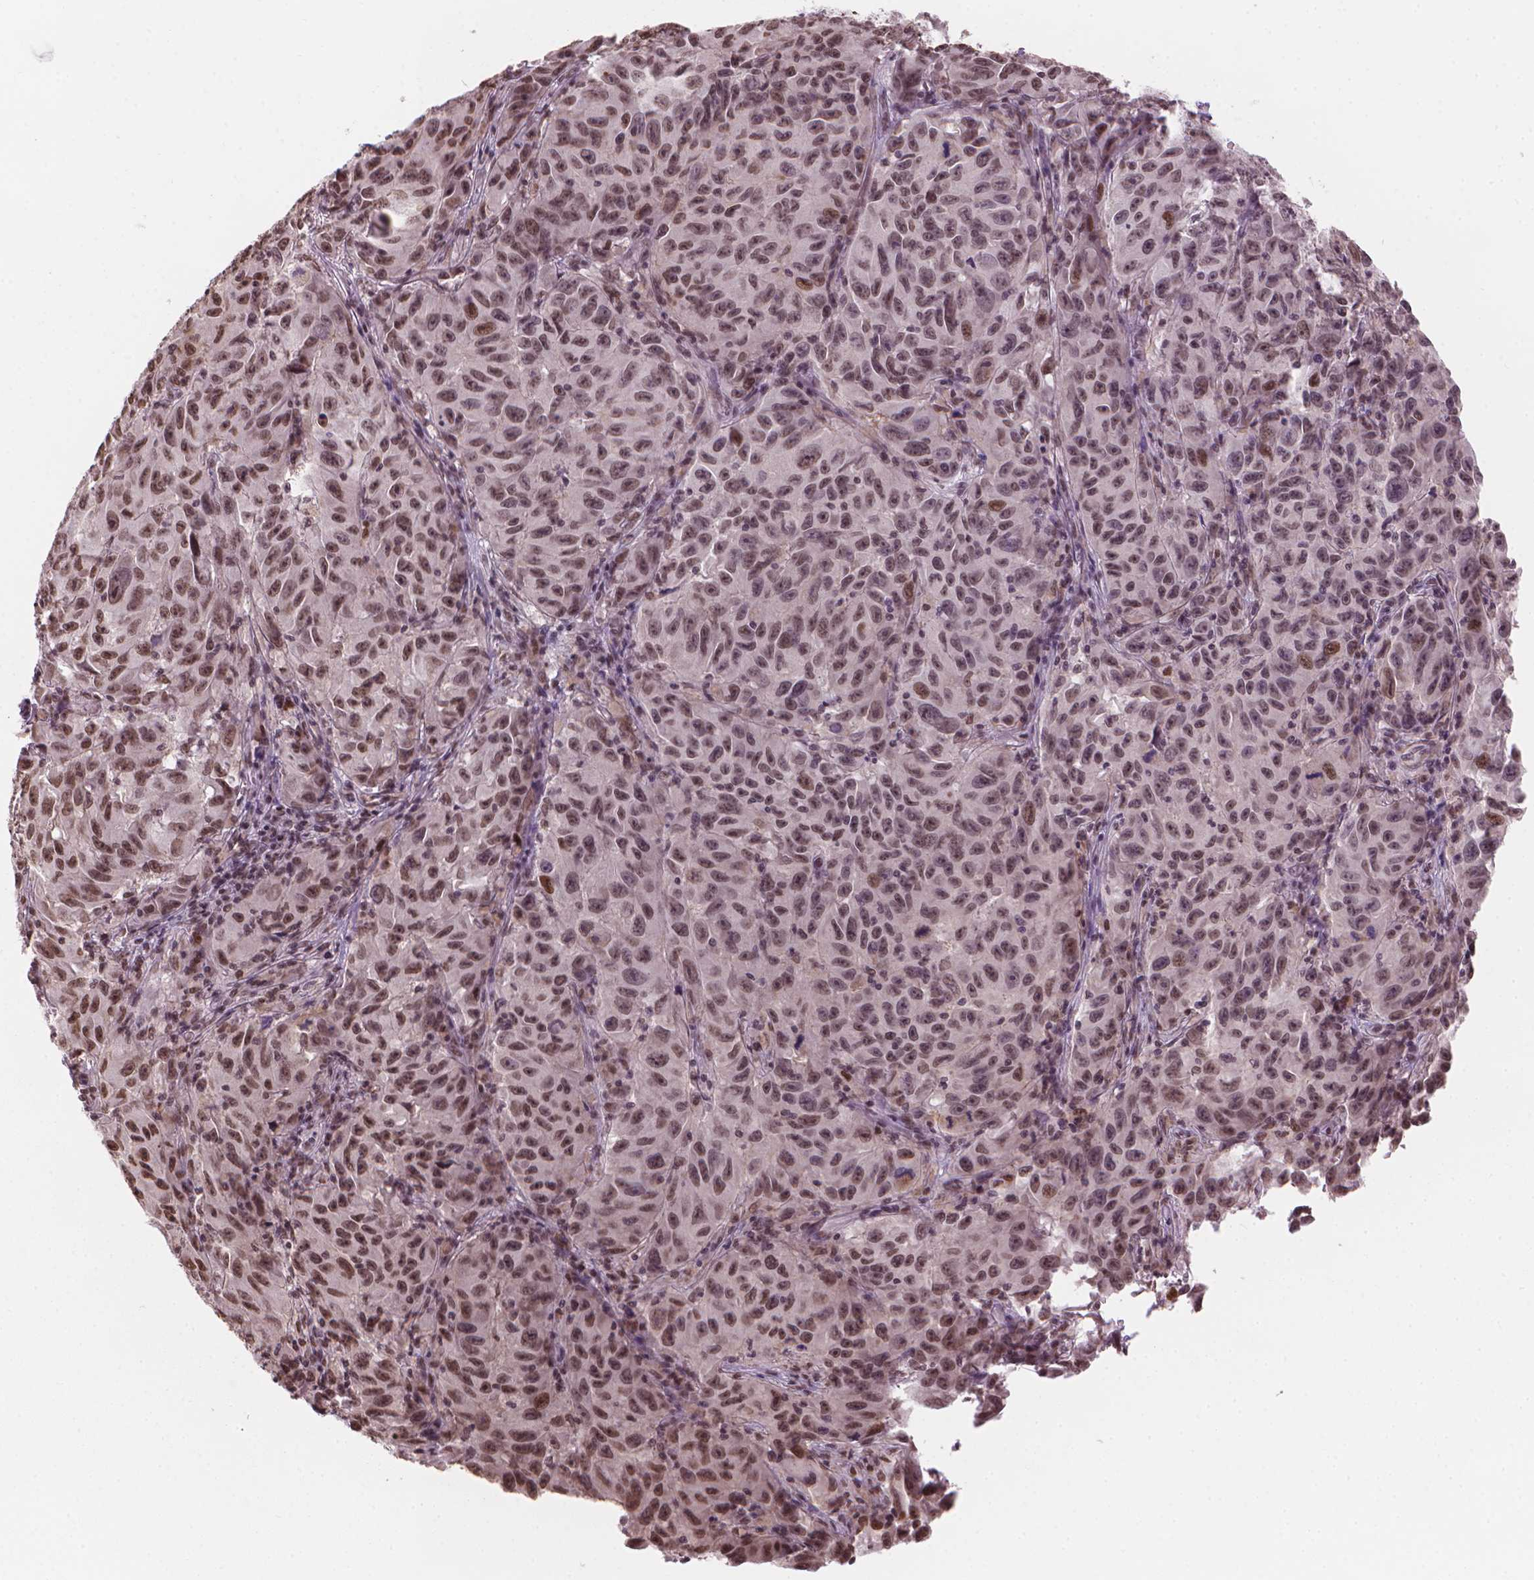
{"staining": {"intensity": "moderate", "quantity": ">75%", "location": "nuclear"}, "tissue": "melanoma", "cell_type": "Tumor cells", "image_type": "cancer", "snomed": [{"axis": "morphology", "description": "Malignant melanoma, NOS"}, {"axis": "topography", "description": "Vulva, labia, clitoris and Bartholin´s gland, NO"}], "caption": "Melanoma stained for a protein exhibits moderate nuclear positivity in tumor cells.", "gene": "HOXD4", "patient": {"sex": "female", "age": 75}}